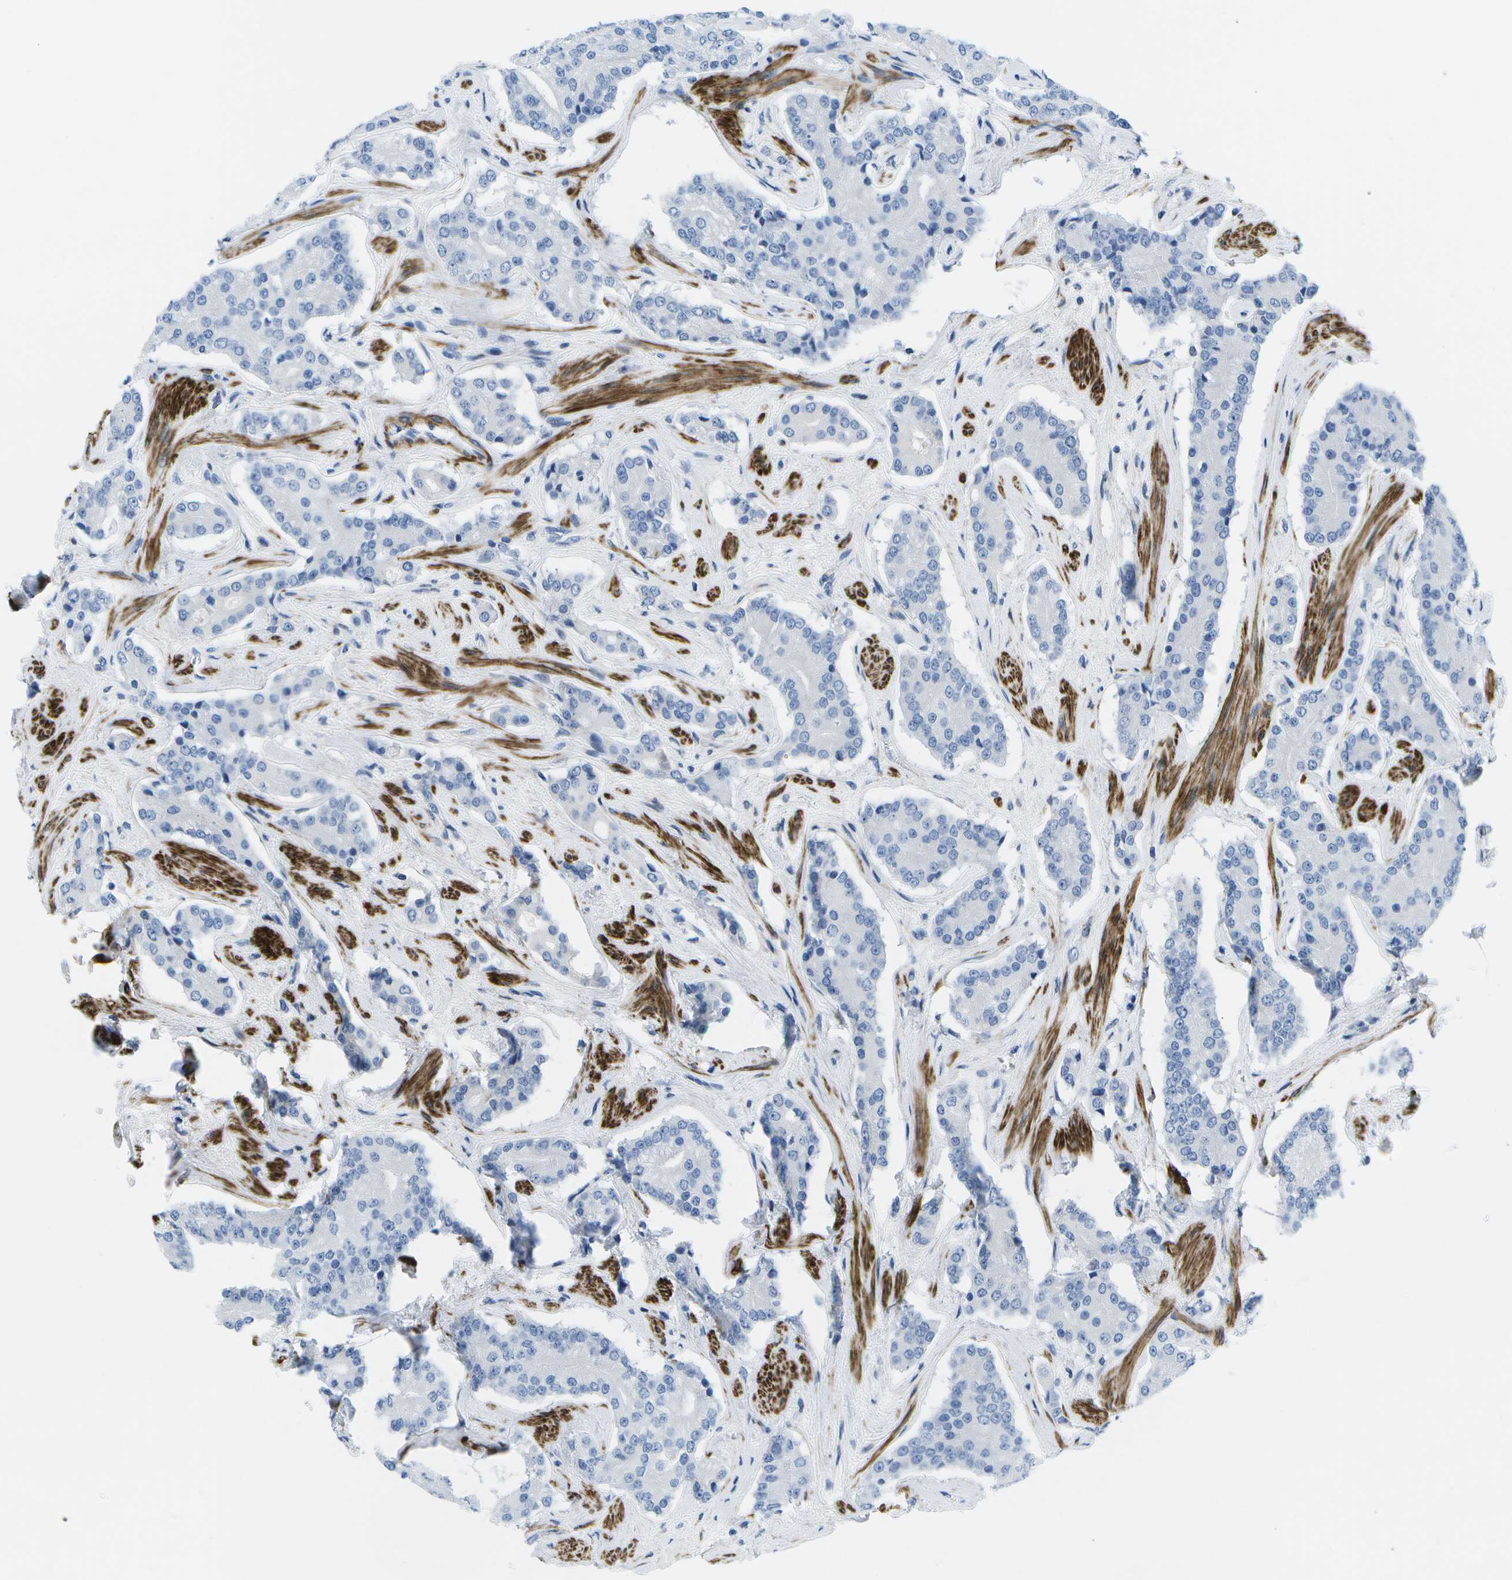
{"staining": {"intensity": "negative", "quantity": "none", "location": "none"}, "tissue": "prostate cancer", "cell_type": "Tumor cells", "image_type": "cancer", "snomed": [{"axis": "morphology", "description": "Normal tissue, NOS"}, {"axis": "morphology", "description": "Adenocarcinoma, High grade"}, {"axis": "topography", "description": "Prostate"}, {"axis": "topography", "description": "Seminal veicle"}], "caption": "Tumor cells show no significant staining in prostate cancer (adenocarcinoma (high-grade)).", "gene": "ADGRG6", "patient": {"sex": "male", "age": 55}}